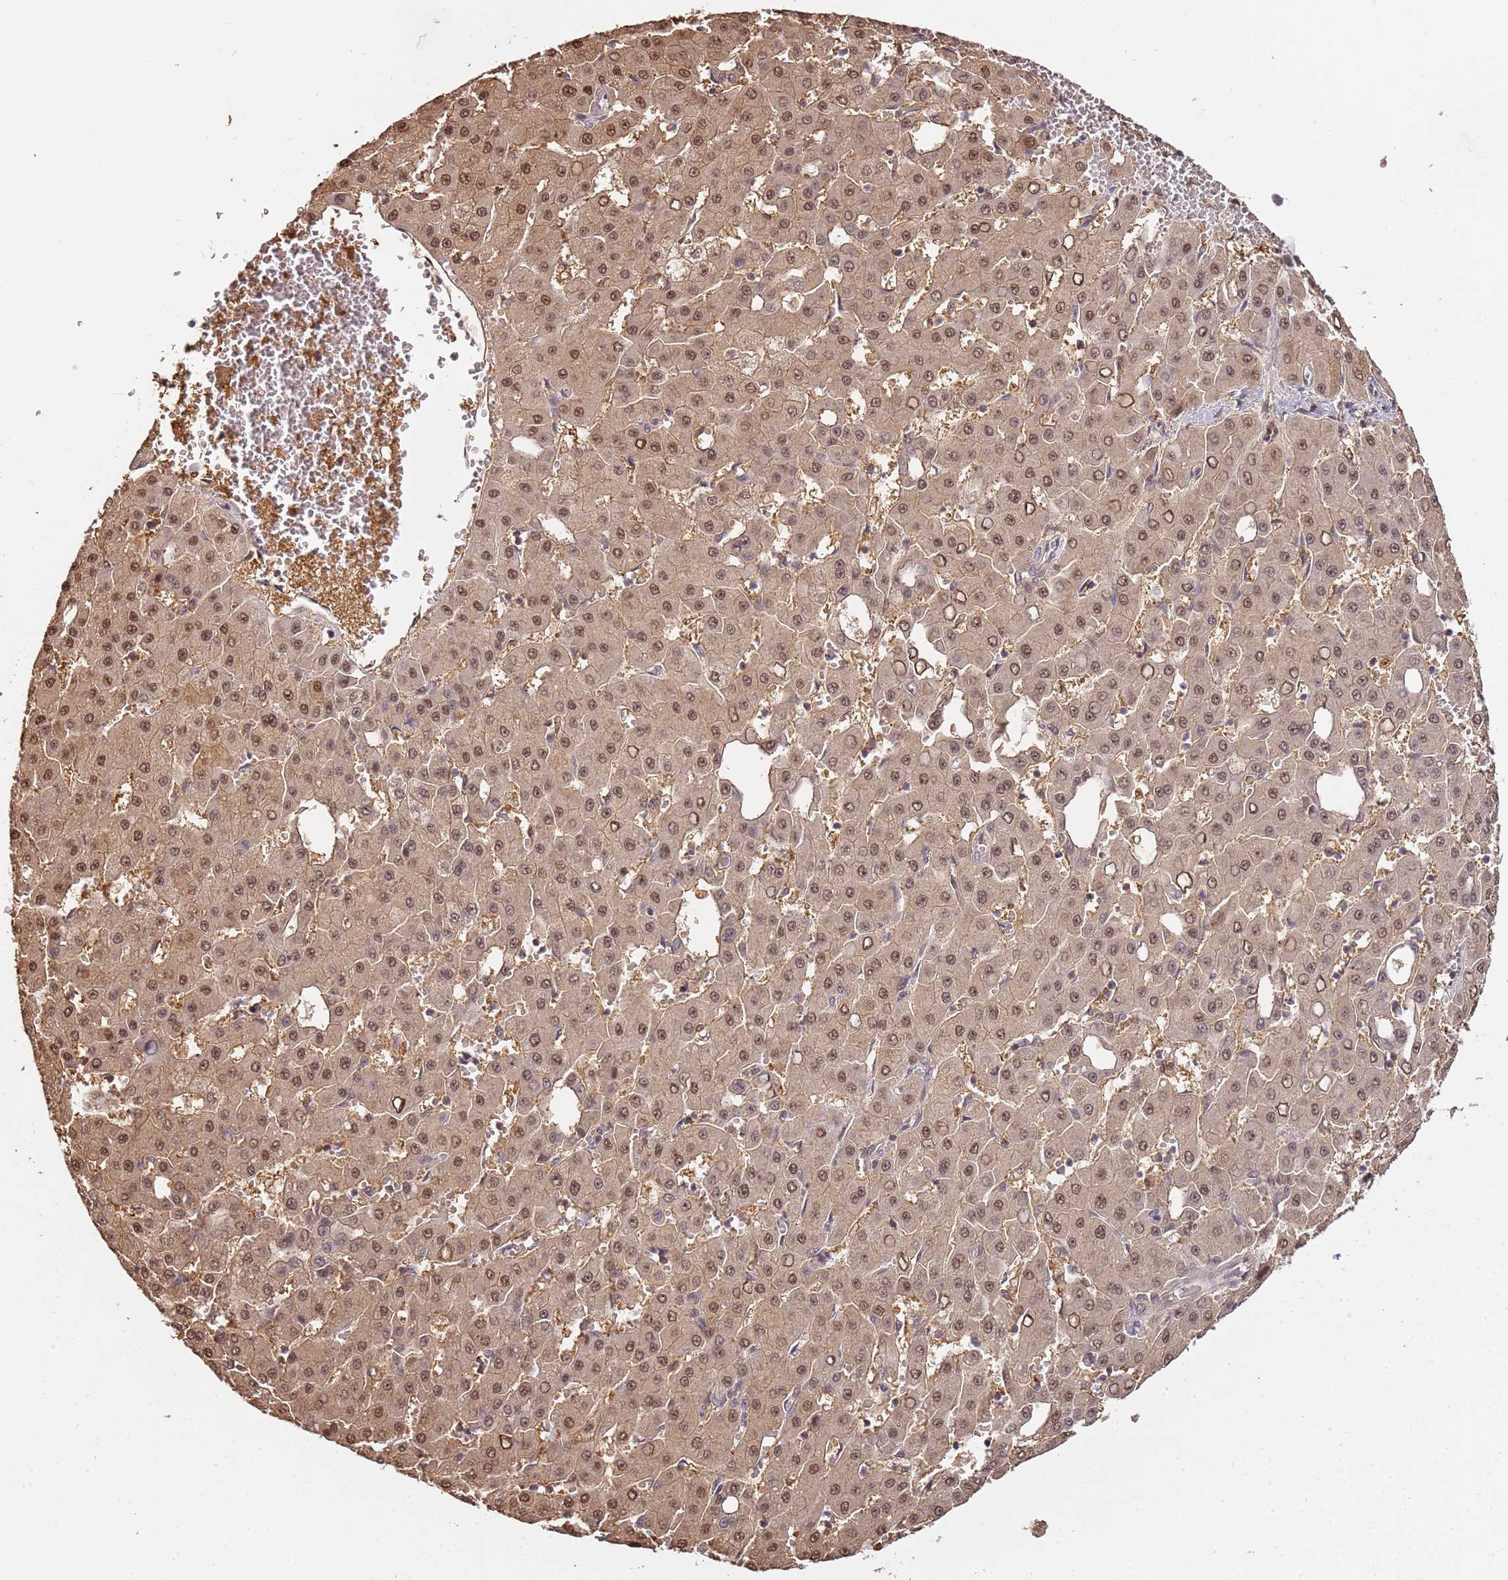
{"staining": {"intensity": "moderate", "quantity": ">75%", "location": "cytoplasmic/membranous,nuclear"}, "tissue": "liver cancer", "cell_type": "Tumor cells", "image_type": "cancer", "snomed": [{"axis": "morphology", "description": "Carcinoma, Hepatocellular, NOS"}, {"axis": "topography", "description": "Liver"}], "caption": "A brown stain labels moderate cytoplasmic/membranous and nuclear expression of a protein in liver cancer (hepatocellular carcinoma) tumor cells. Nuclei are stained in blue.", "gene": "GSTO2", "patient": {"sex": "male", "age": 47}}